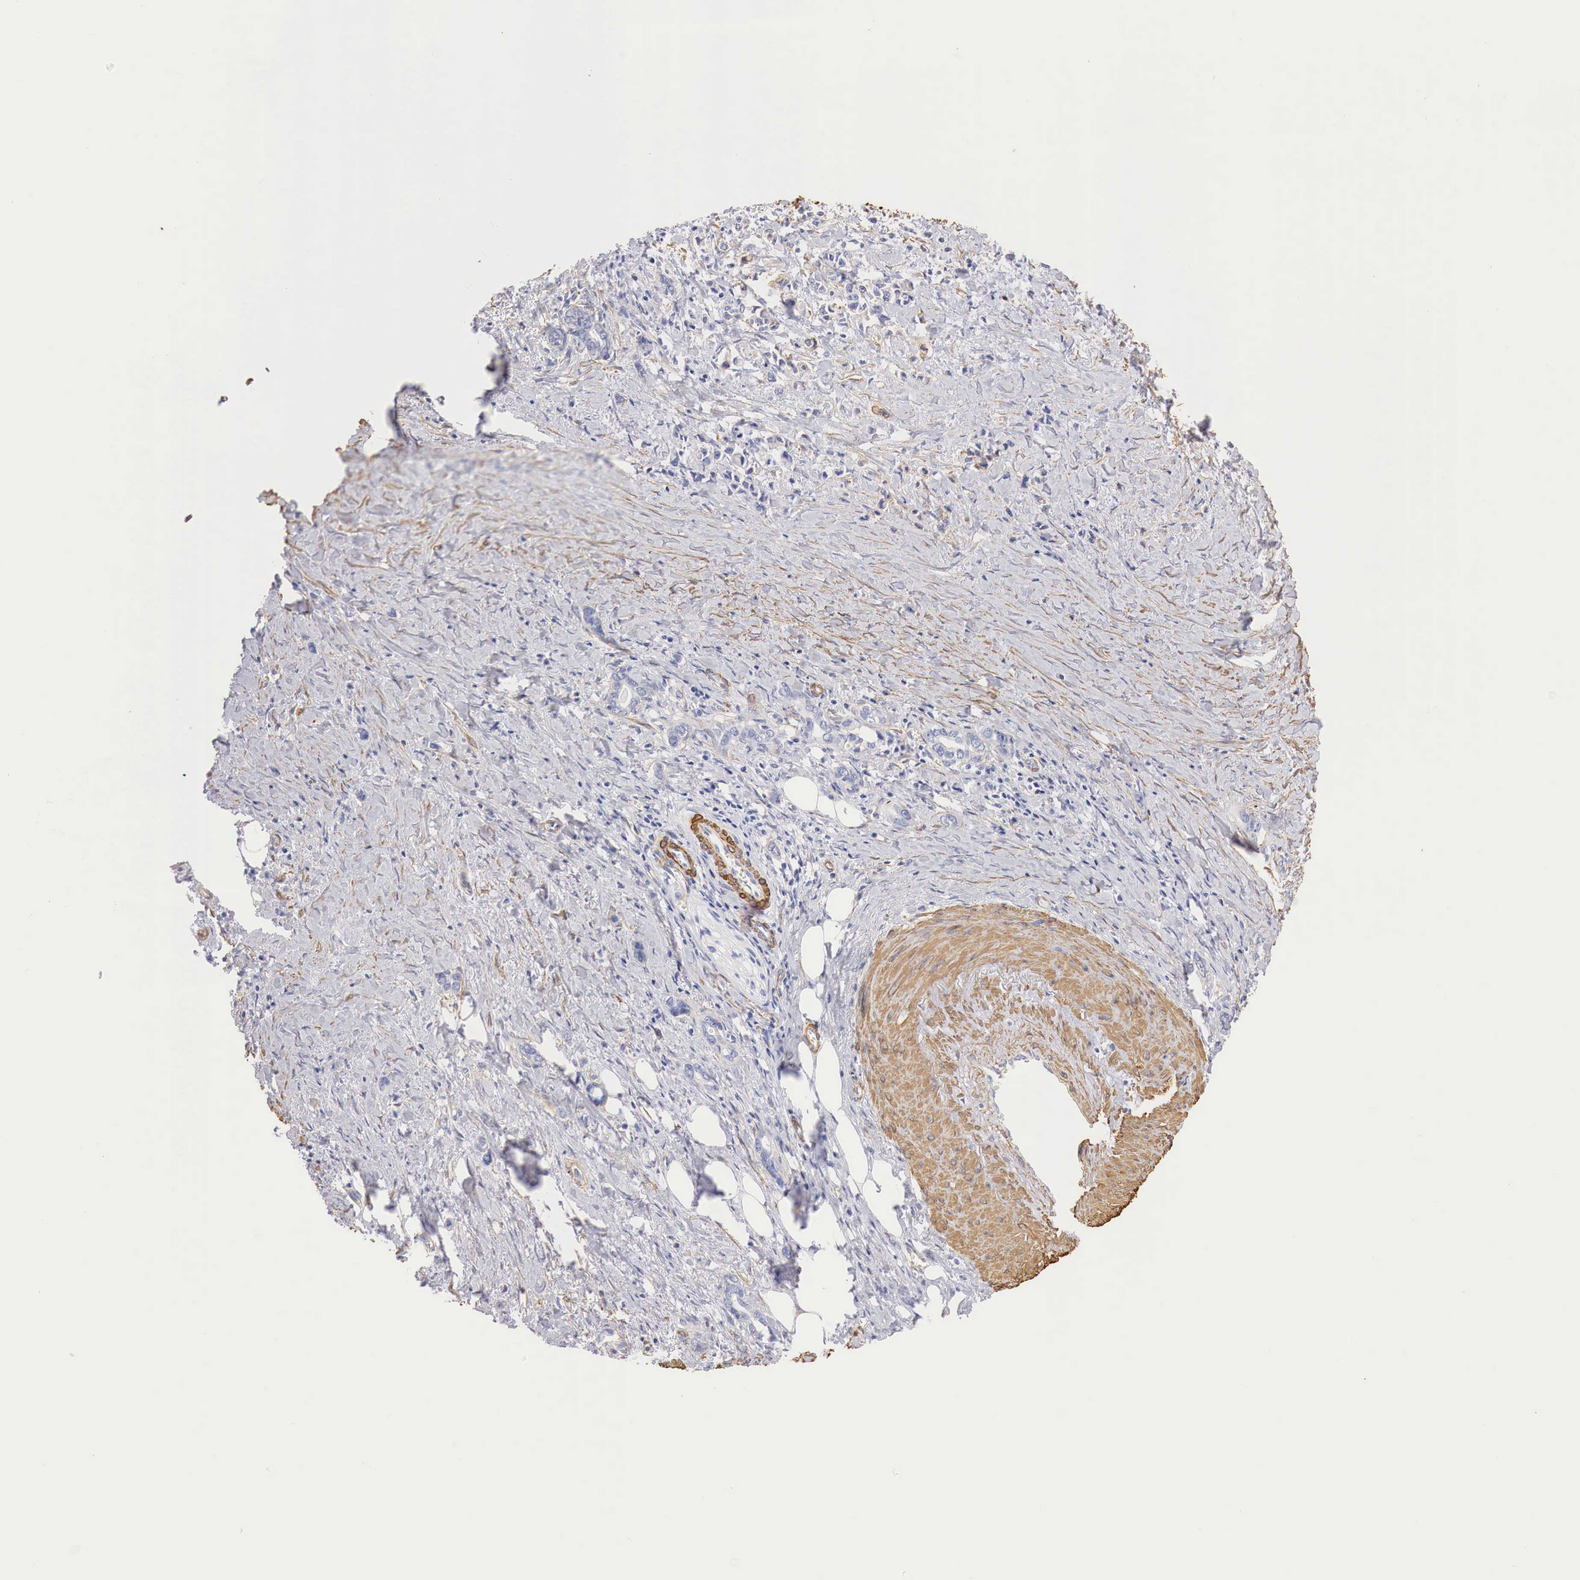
{"staining": {"intensity": "negative", "quantity": "none", "location": "none"}, "tissue": "stomach cancer", "cell_type": "Tumor cells", "image_type": "cancer", "snomed": [{"axis": "morphology", "description": "Adenocarcinoma, NOS"}, {"axis": "topography", "description": "Stomach"}], "caption": "High magnification brightfield microscopy of stomach cancer stained with DAB (3,3'-diaminobenzidine) (brown) and counterstained with hematoxylin (blue): tumor cells show no significant positivity.", "gene": "TPM1", "patient": {"sex": "male", "age": 78}}